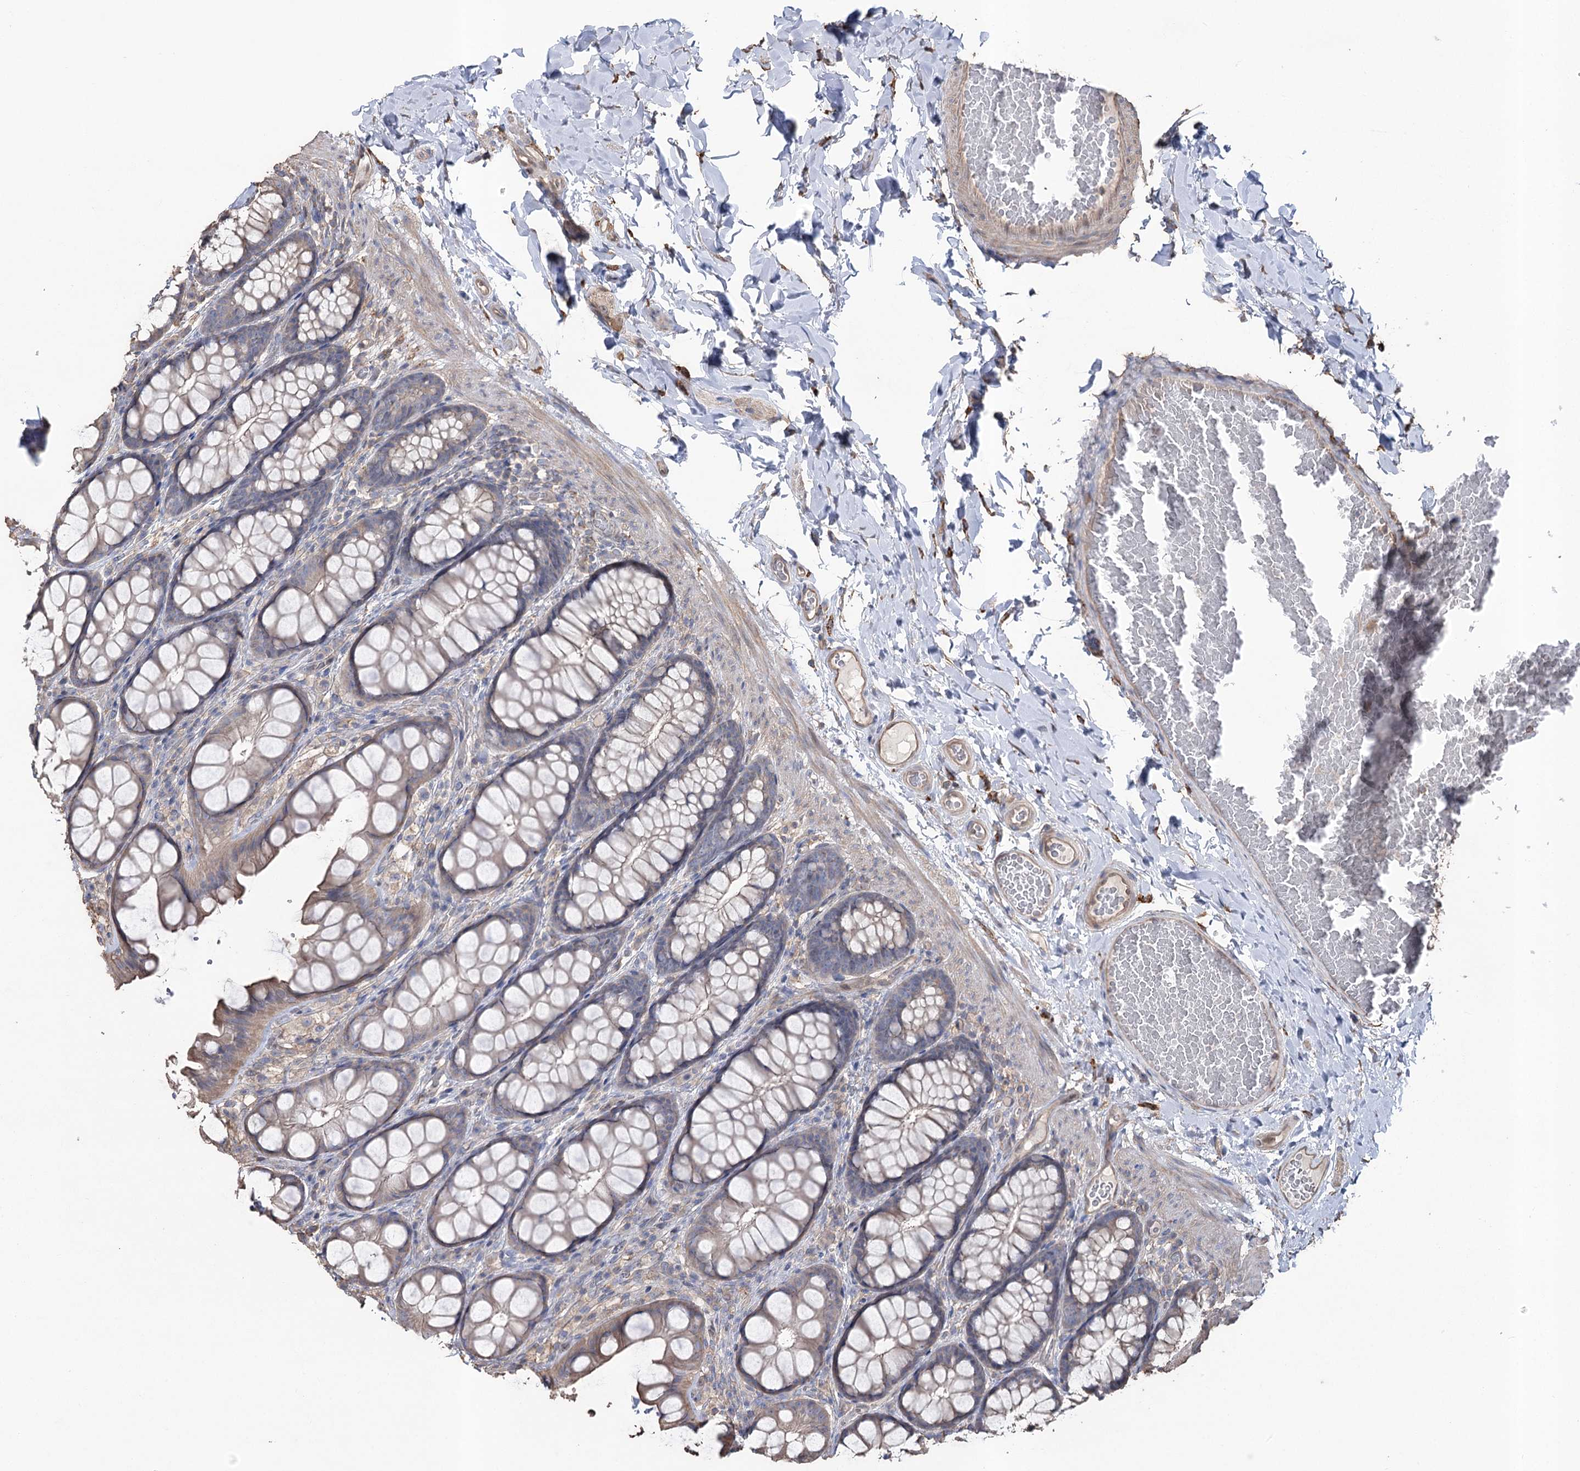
{"staining": {"intensity": "moderate", "quantity": "25%-75%", "location": "nuclear"}, "tissue": "colon", "cell_type": "Endothelial cells", "image_type": "normal", "snomed": [{"axis": "morphology", "description": "Normal tissue, NOS"}, {"axis": "topography", "description": "Colon"}], "caption": "There is medium levels of moderate nuclear staining in endothelial cells of normal colon, as demonstrated by immunohistochemical staining (brown color).", "gene": "FAM13B", "patient": {"sex": "male", "age": 47}}